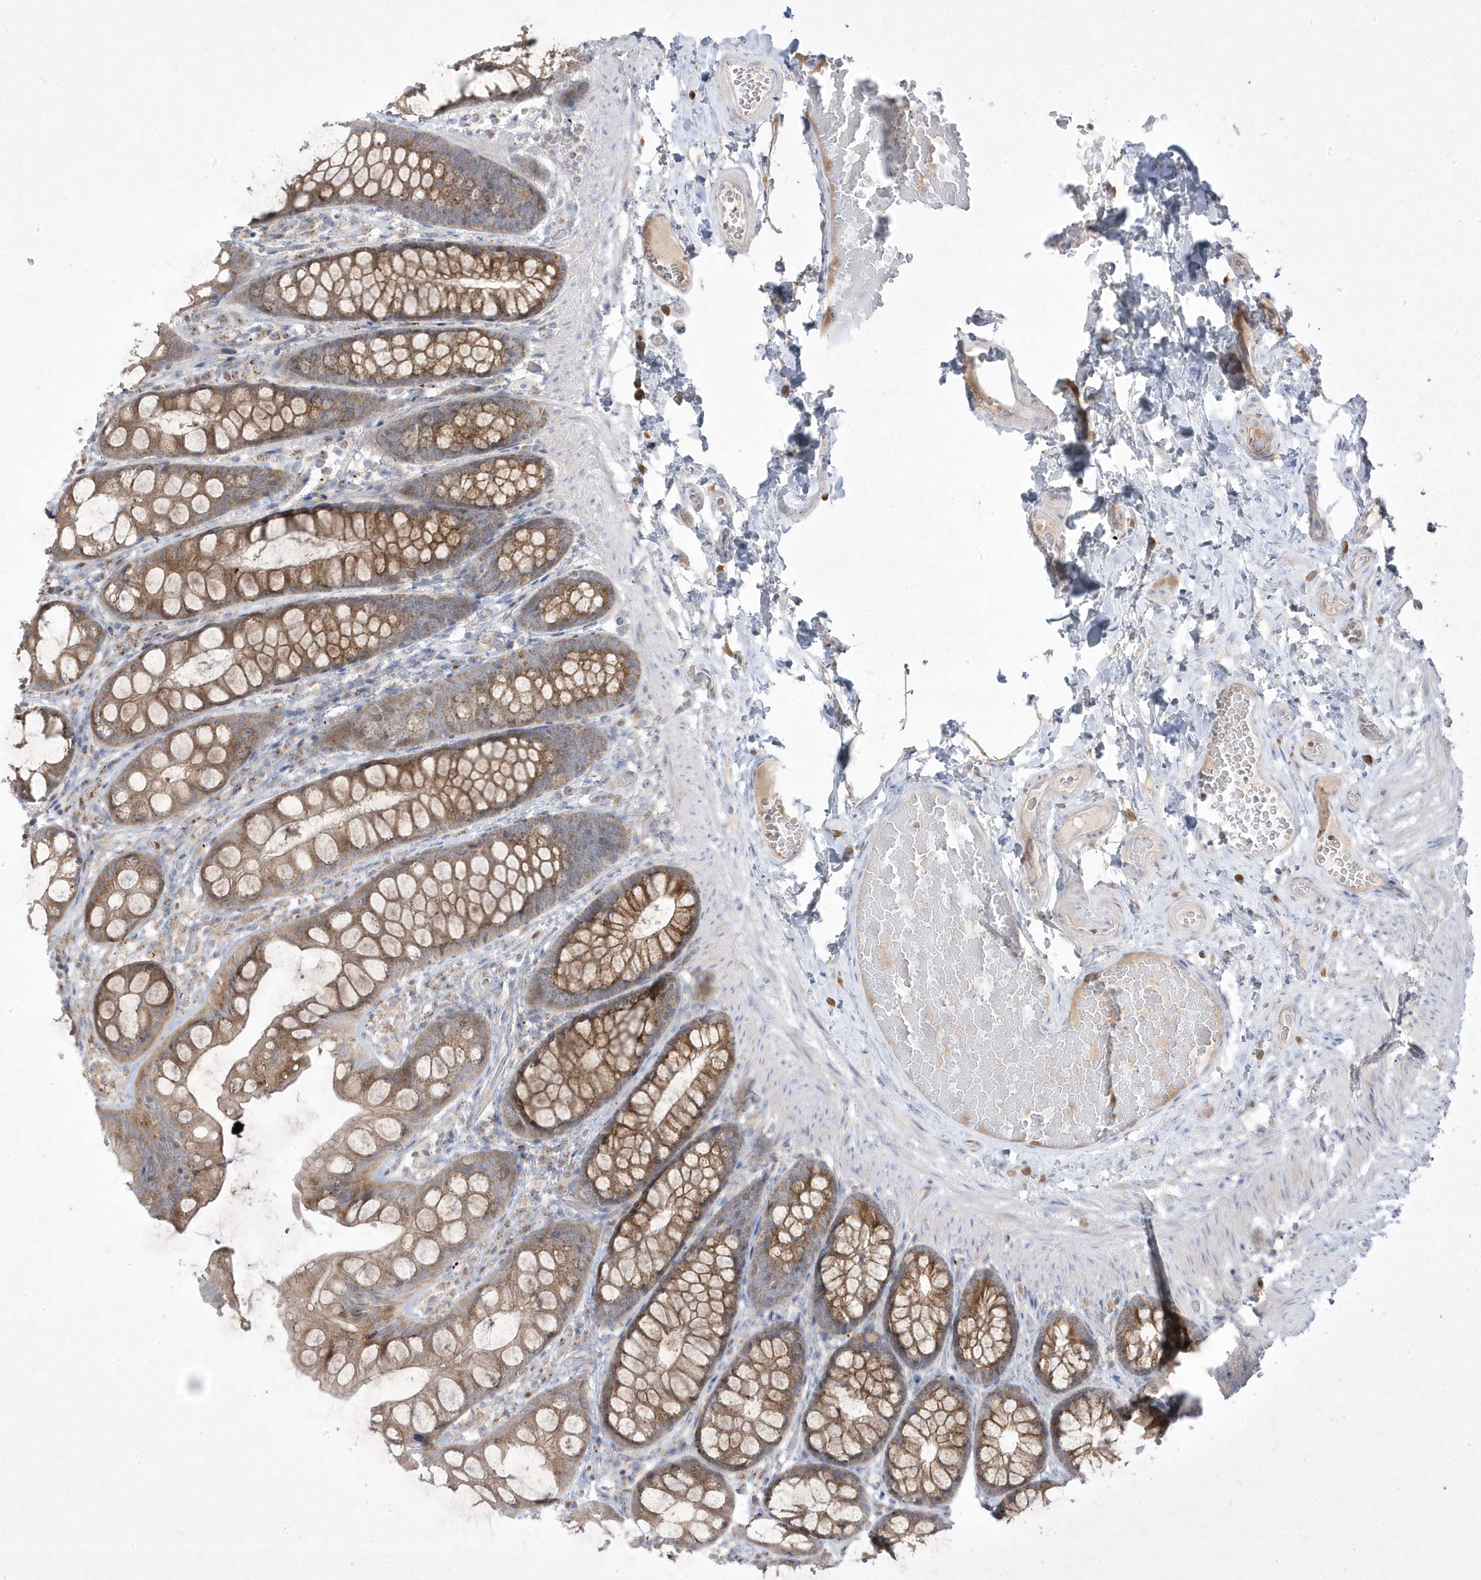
{"staining": {"intensity": "weak", "quantity": ">75%", "location": "cytoplasmic/membranous"}, "tissue": "colon", "cell_type": "Endothelial cells", "image_type": "normal", "snomed": [{"axis": "morphology", "description": "Normal tissue, NOS"}, {"axis": "topography", "description": "Colon"}], "caption": "The histopathology image displays a brown stain indicating the presence of a protein in the cytoplasmic/membranous of endothelial cells in colon. The protein is shown in brown color, while the nuclei are stained blue.", "gene": "ADAMTSL3", "patient": {"sex": "male", "age": 47}}